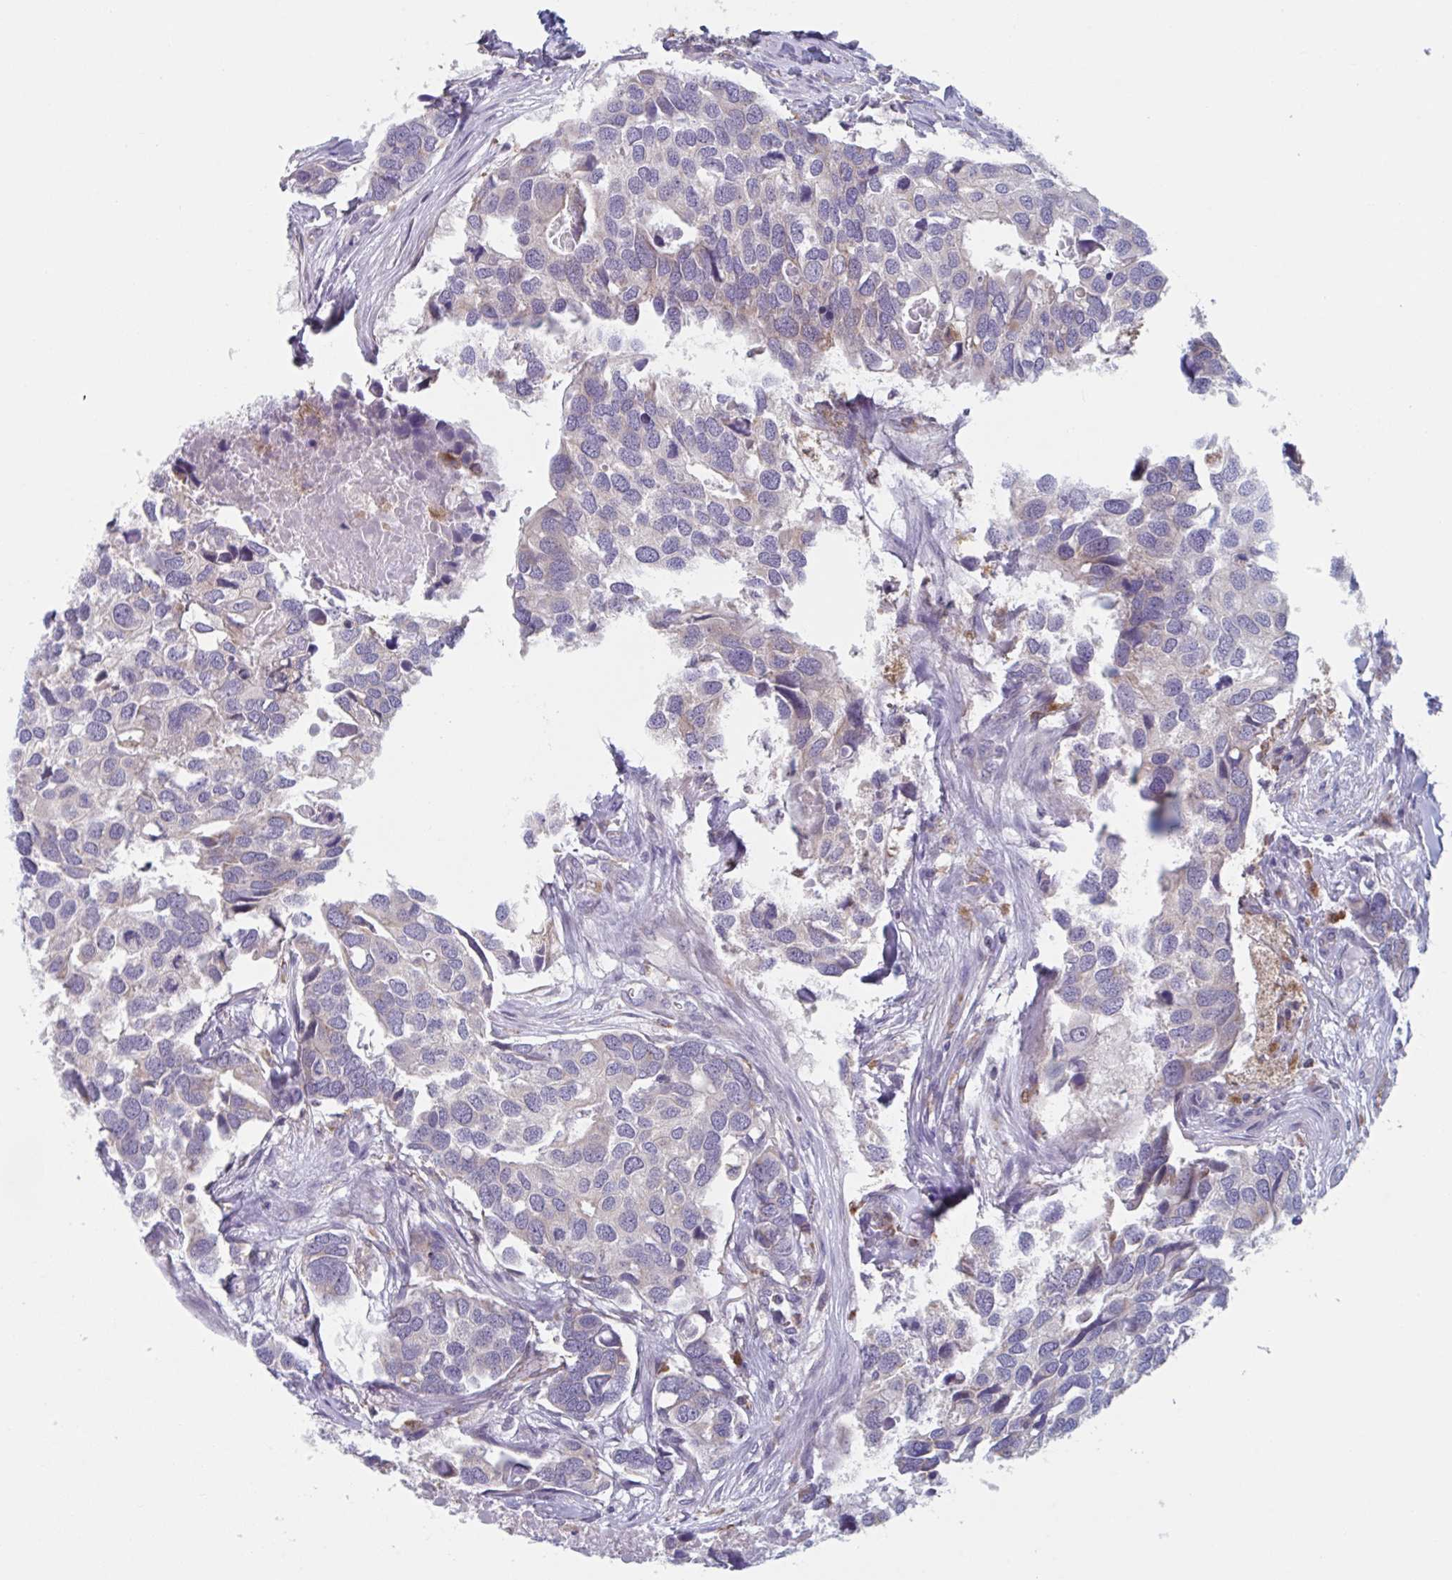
{"staining": {"intensity": "negative", "quantity": "none", "location": "none"}, "tissue": "breast cancer", "cell_type": "Tumor cells", "image_type": "cancer", "snomed": [{"axis": "morphology", "description": "Duct carcinoma"}, {"axis": "topography", "description": "Breast"}], "caption": "High magnification brightfield microscopy of breast cancer (intraductal carcinoma) stained with DAB (brown) and counterstained with hematoxylin (blue): tumor cells show no significant positivity.", "gene": "NIPSNAP1", "patient": {"sex": "female", "age": 83}}